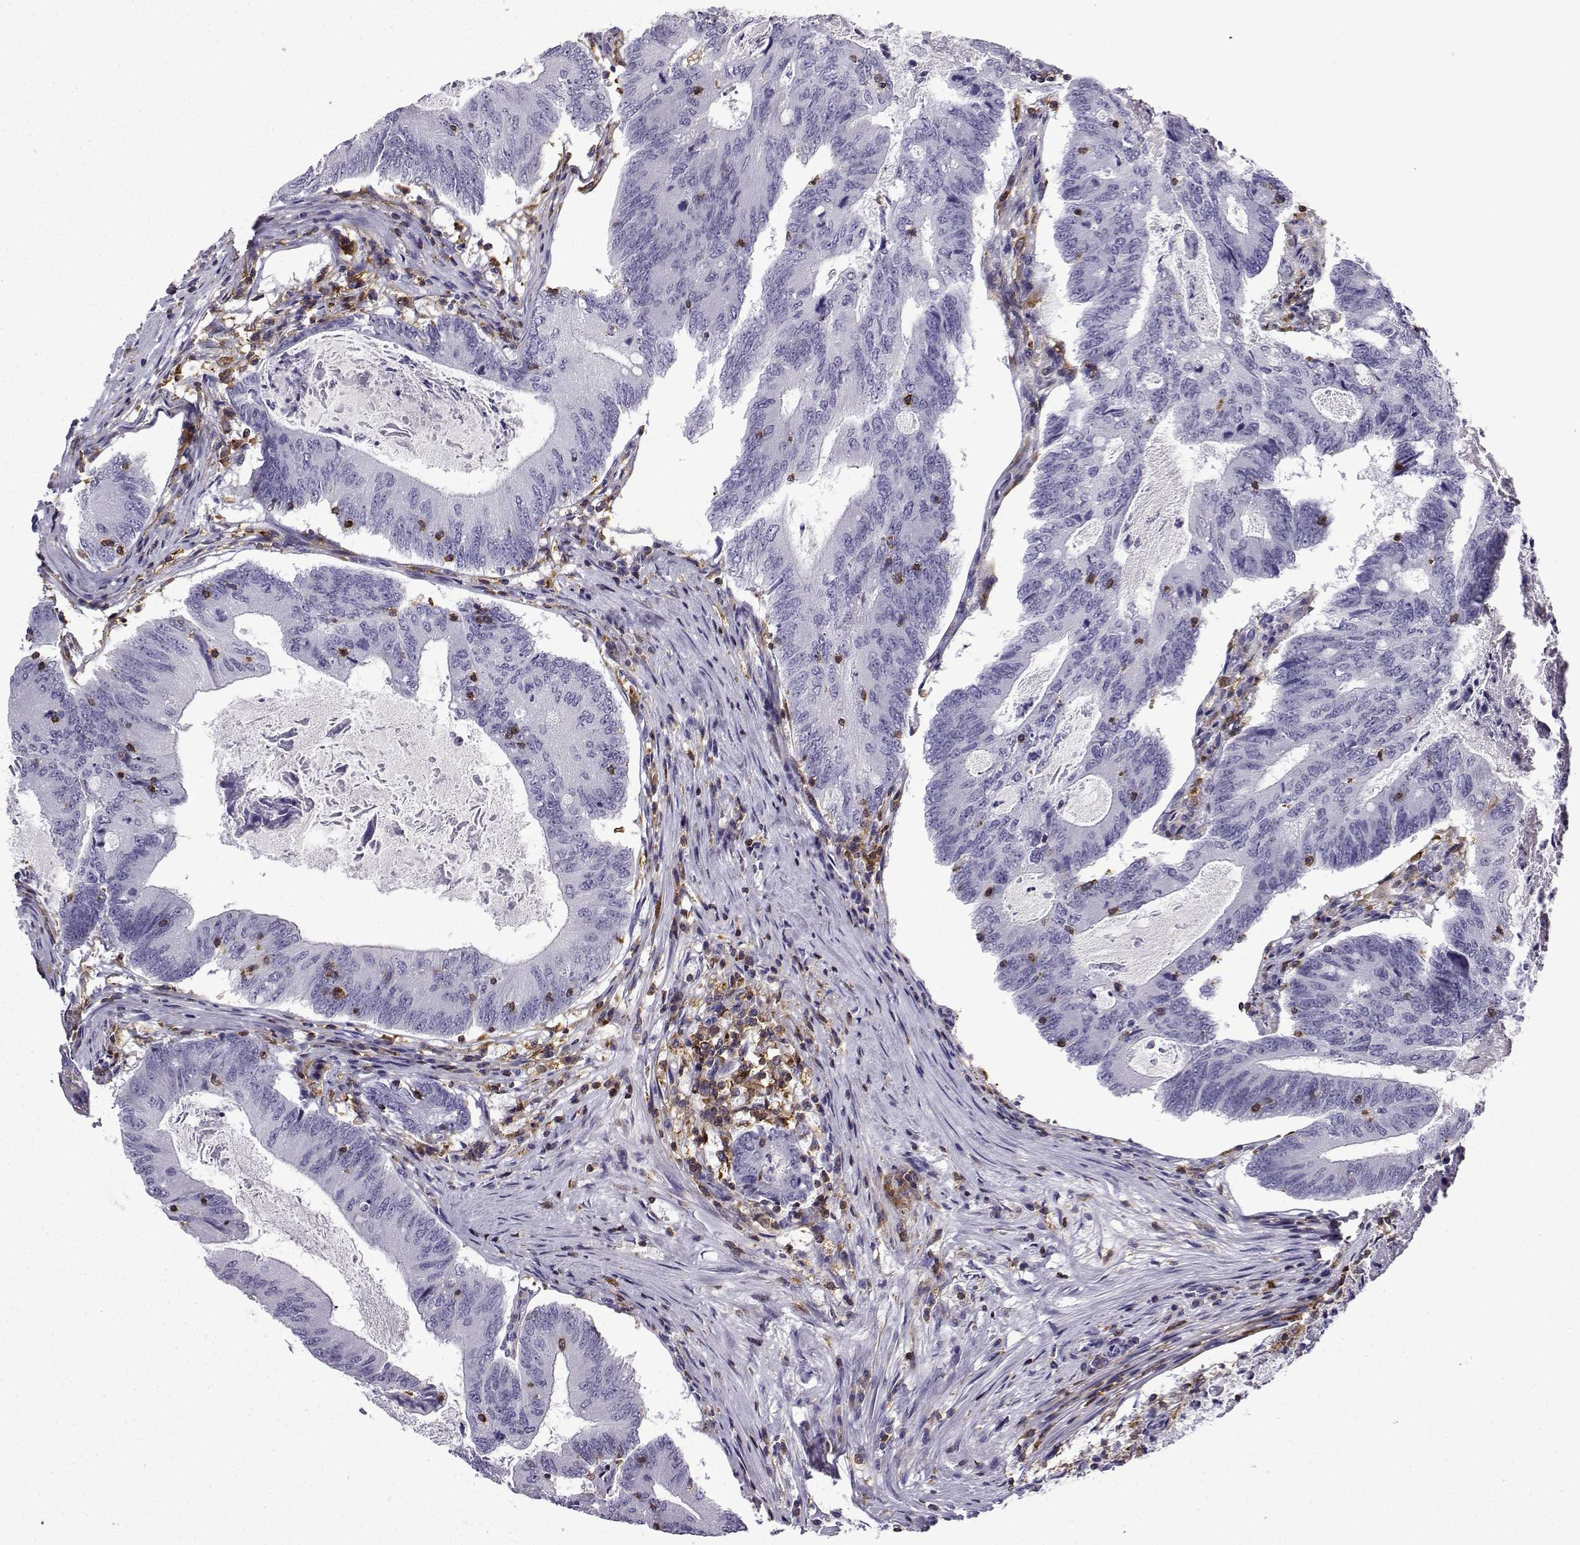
{"staining": {"intensity": "negative", "quantity": "none", "location": "none"}, "tissue": "colorectal cancer", "cell_type": "Tumor cells", "image_type": "cancer", "snomed": [{"axis": "morphology", "description": "Adenocarcinoma, NOS"}, {"axis": "topography", "description": "Colon"}], "caption": "There is no significant expression in tumor cells of adenocarcinoma (colorectal). (DAB IHC visualized using brightfield microscopy, high magnification).", "gene": "DOCK10", "patient": {"sex": "female", "age": 70}}